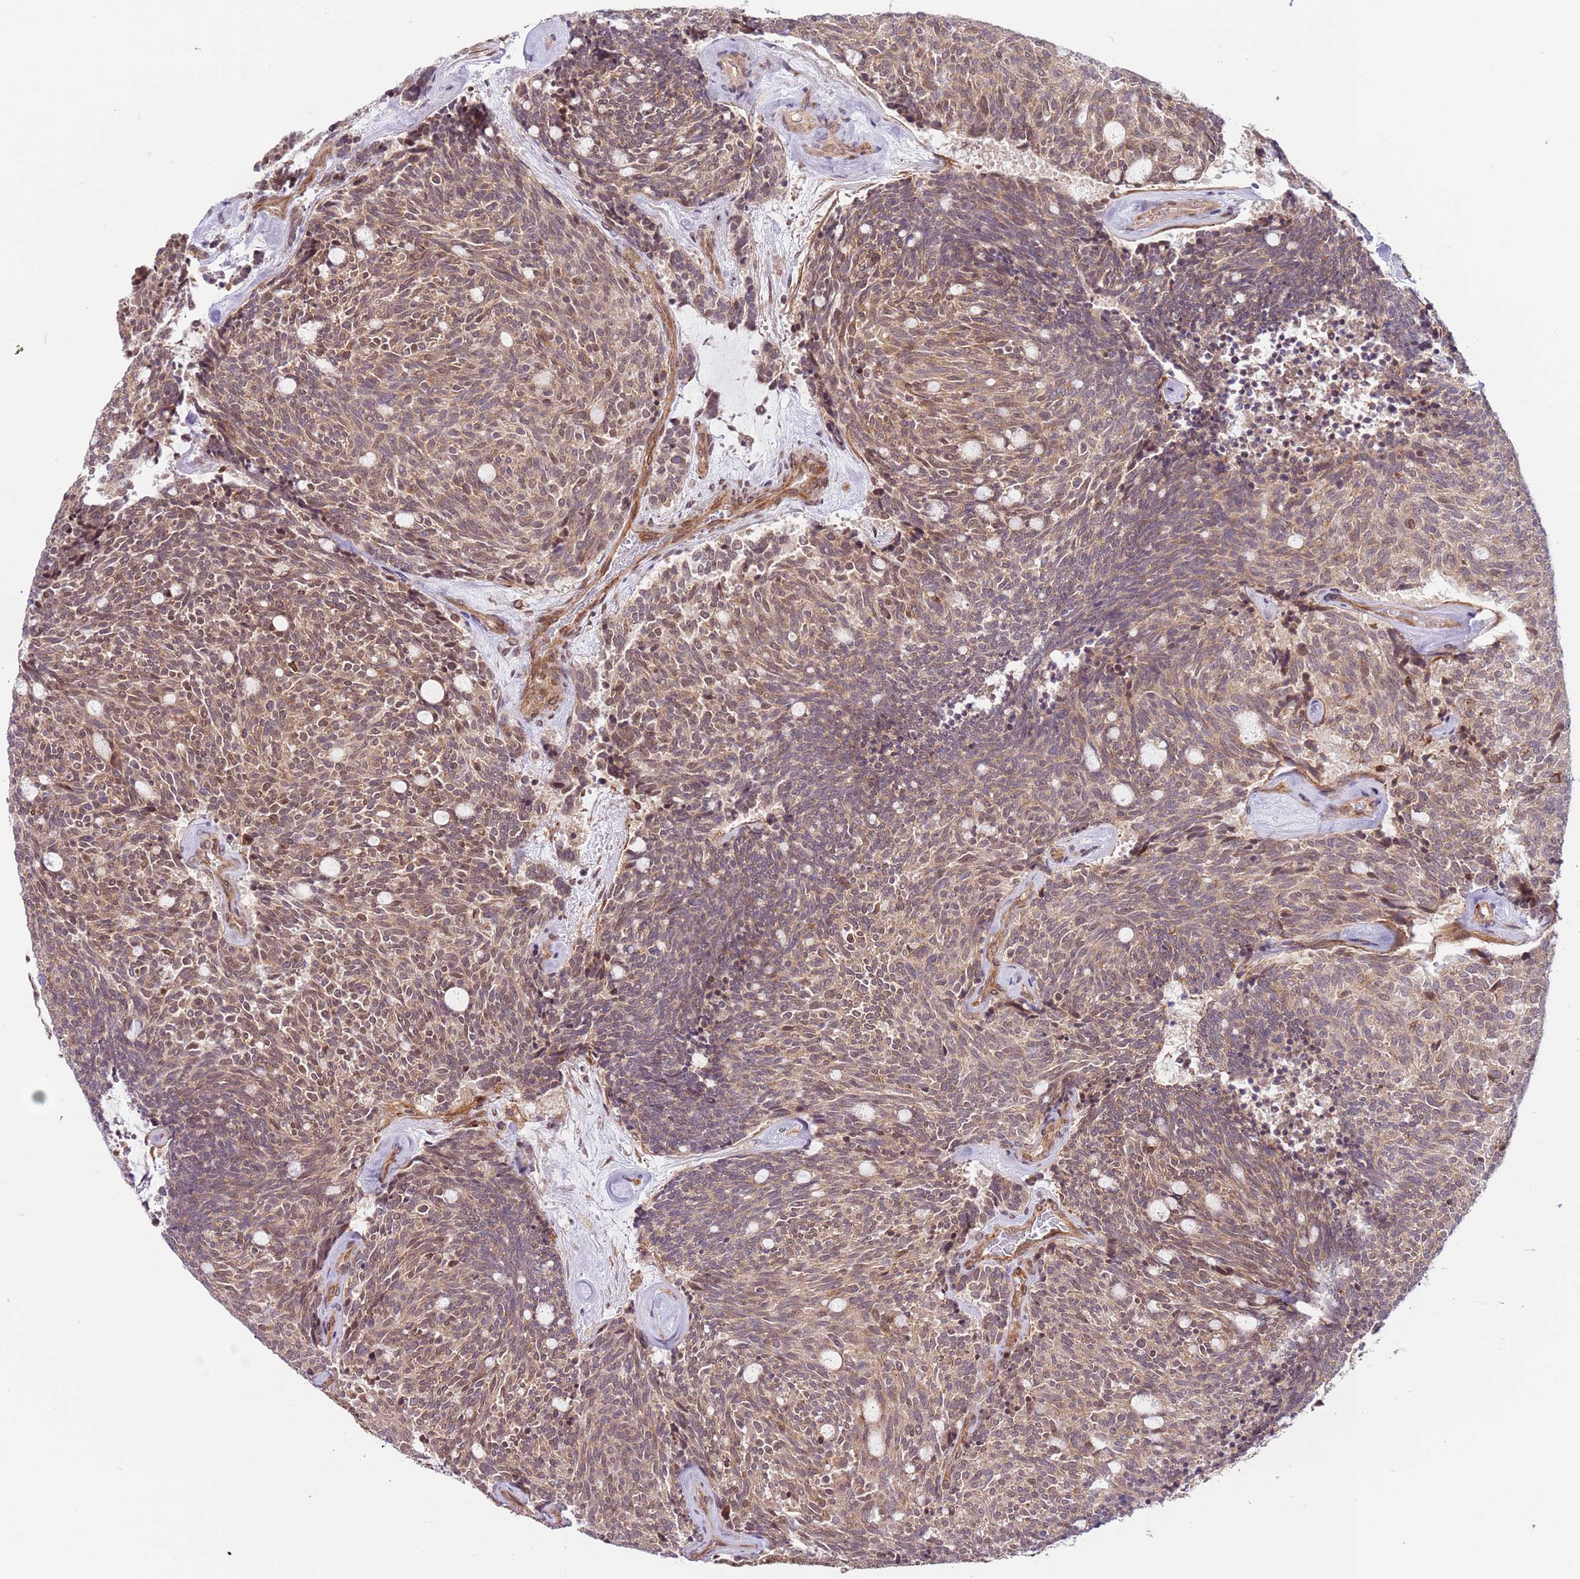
{"staining": {"intensity": "weak", "quantity": ">75%", "location": "cytoplasmic/membranous"}, "tissue": "carcinoid", "cell_type": "Tumor cells", "image_type": "cancer", "snomed": [{"axis": "morphology", "description": "Carcinoid, malignant, NOS"}, {"axis": "topography", "description": "Pancreas"}], "caption": "Protein analysis of malignant carcinoid tissue exhibits weak cytoplasmic/membranous expression in approximately >75% of tumor cells.", "gene": "DCAF4", "patient": {"sex": "female", "age": 54}}